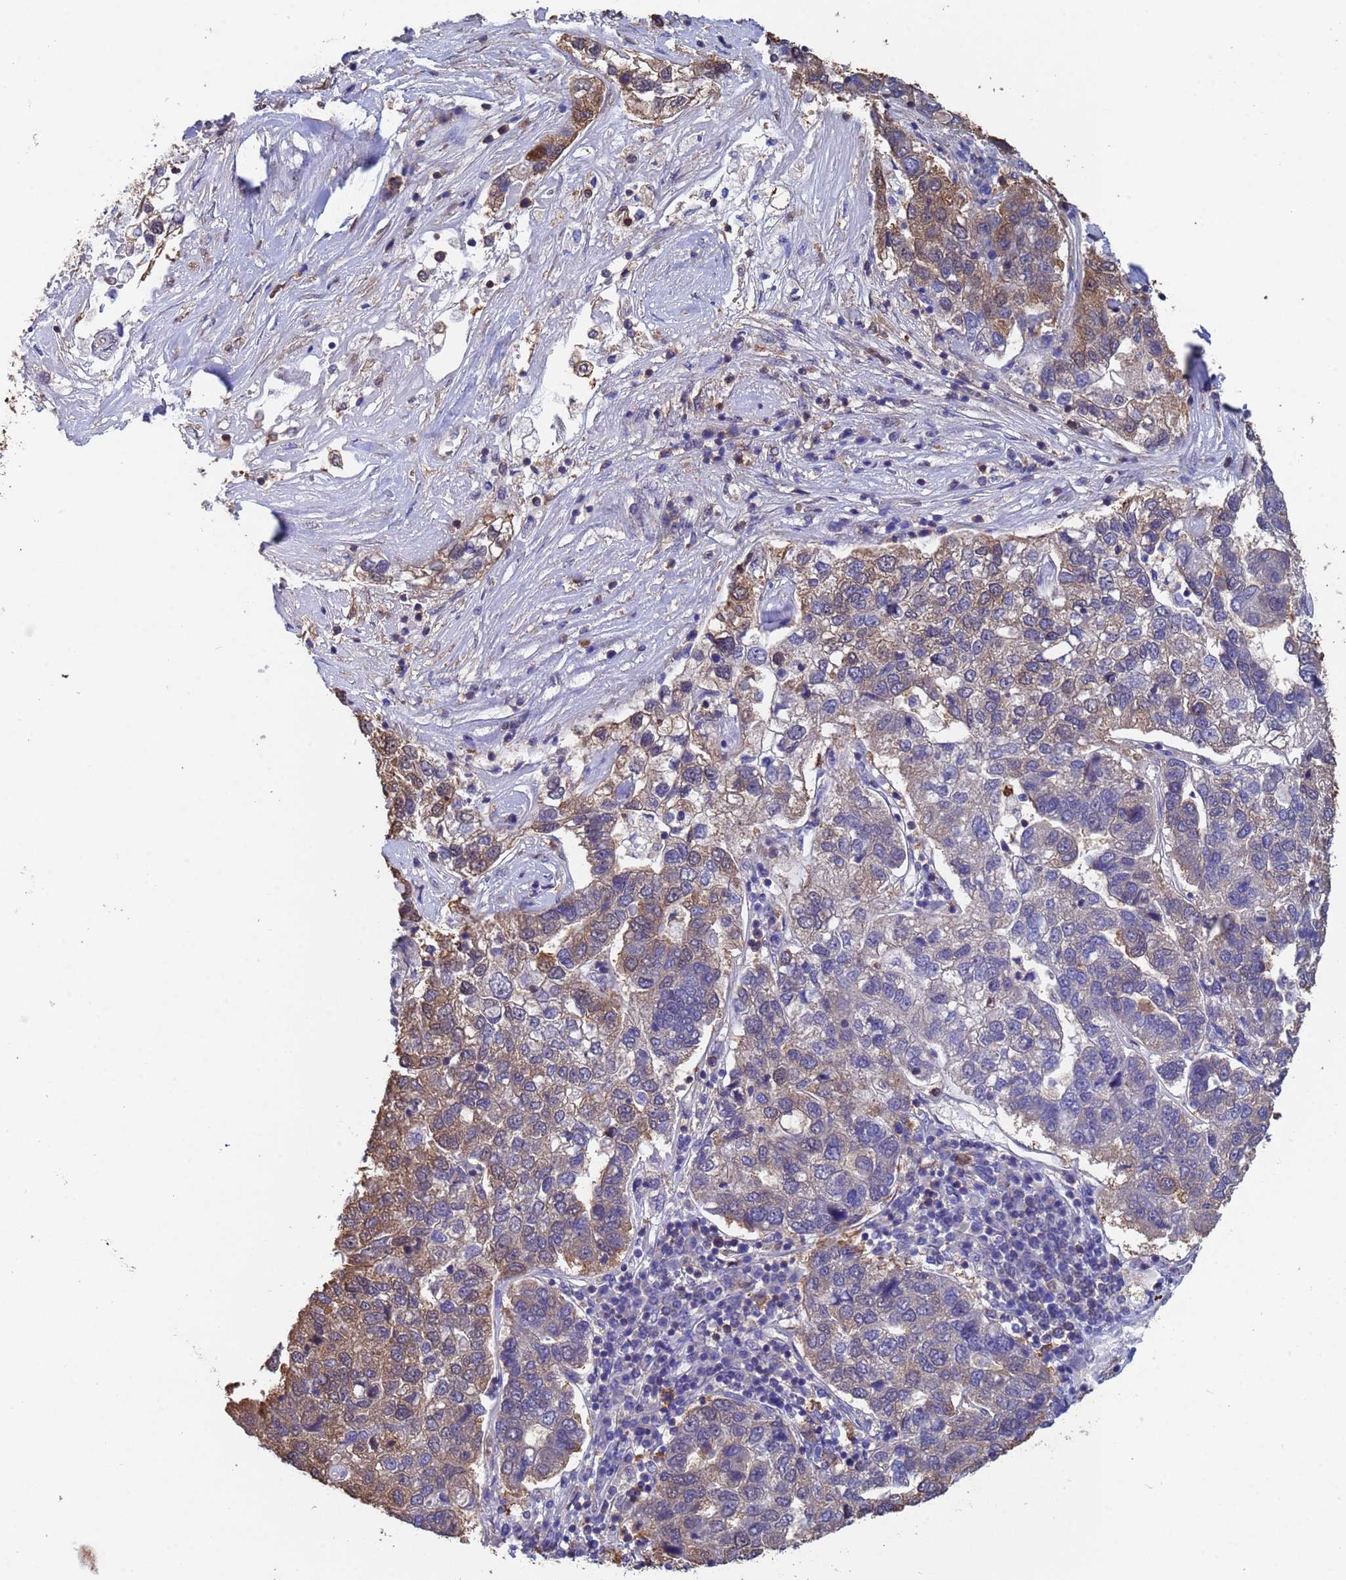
{"staining": {"intensity": "moderate", "quantity": "25%-75%", "location": "cytoplasmic/membranous"}, "tissue": "pancreatic cancer", "cell_type": "Tumor cells", "image_type": "cancer", "snomed": [{"axis": "morphology", "description": "Adenocarcinoma, NOS"}, {"axis": "topography", "description": "Pancreas"}], "caption": "High-magnification brightfield microscopy of pancreatic cancer (adenocarcinoma) stained with DAB (3,3'-diaminobenzidine) (brown) and counterstained with hematoxylin (blue). tumor cells exhibit moderate cytoplasmic/membranous expression is appreciated in about25%-75% of cells.", "gene": "FAM25A", "patient": {"sex": "female", "age": 61}}